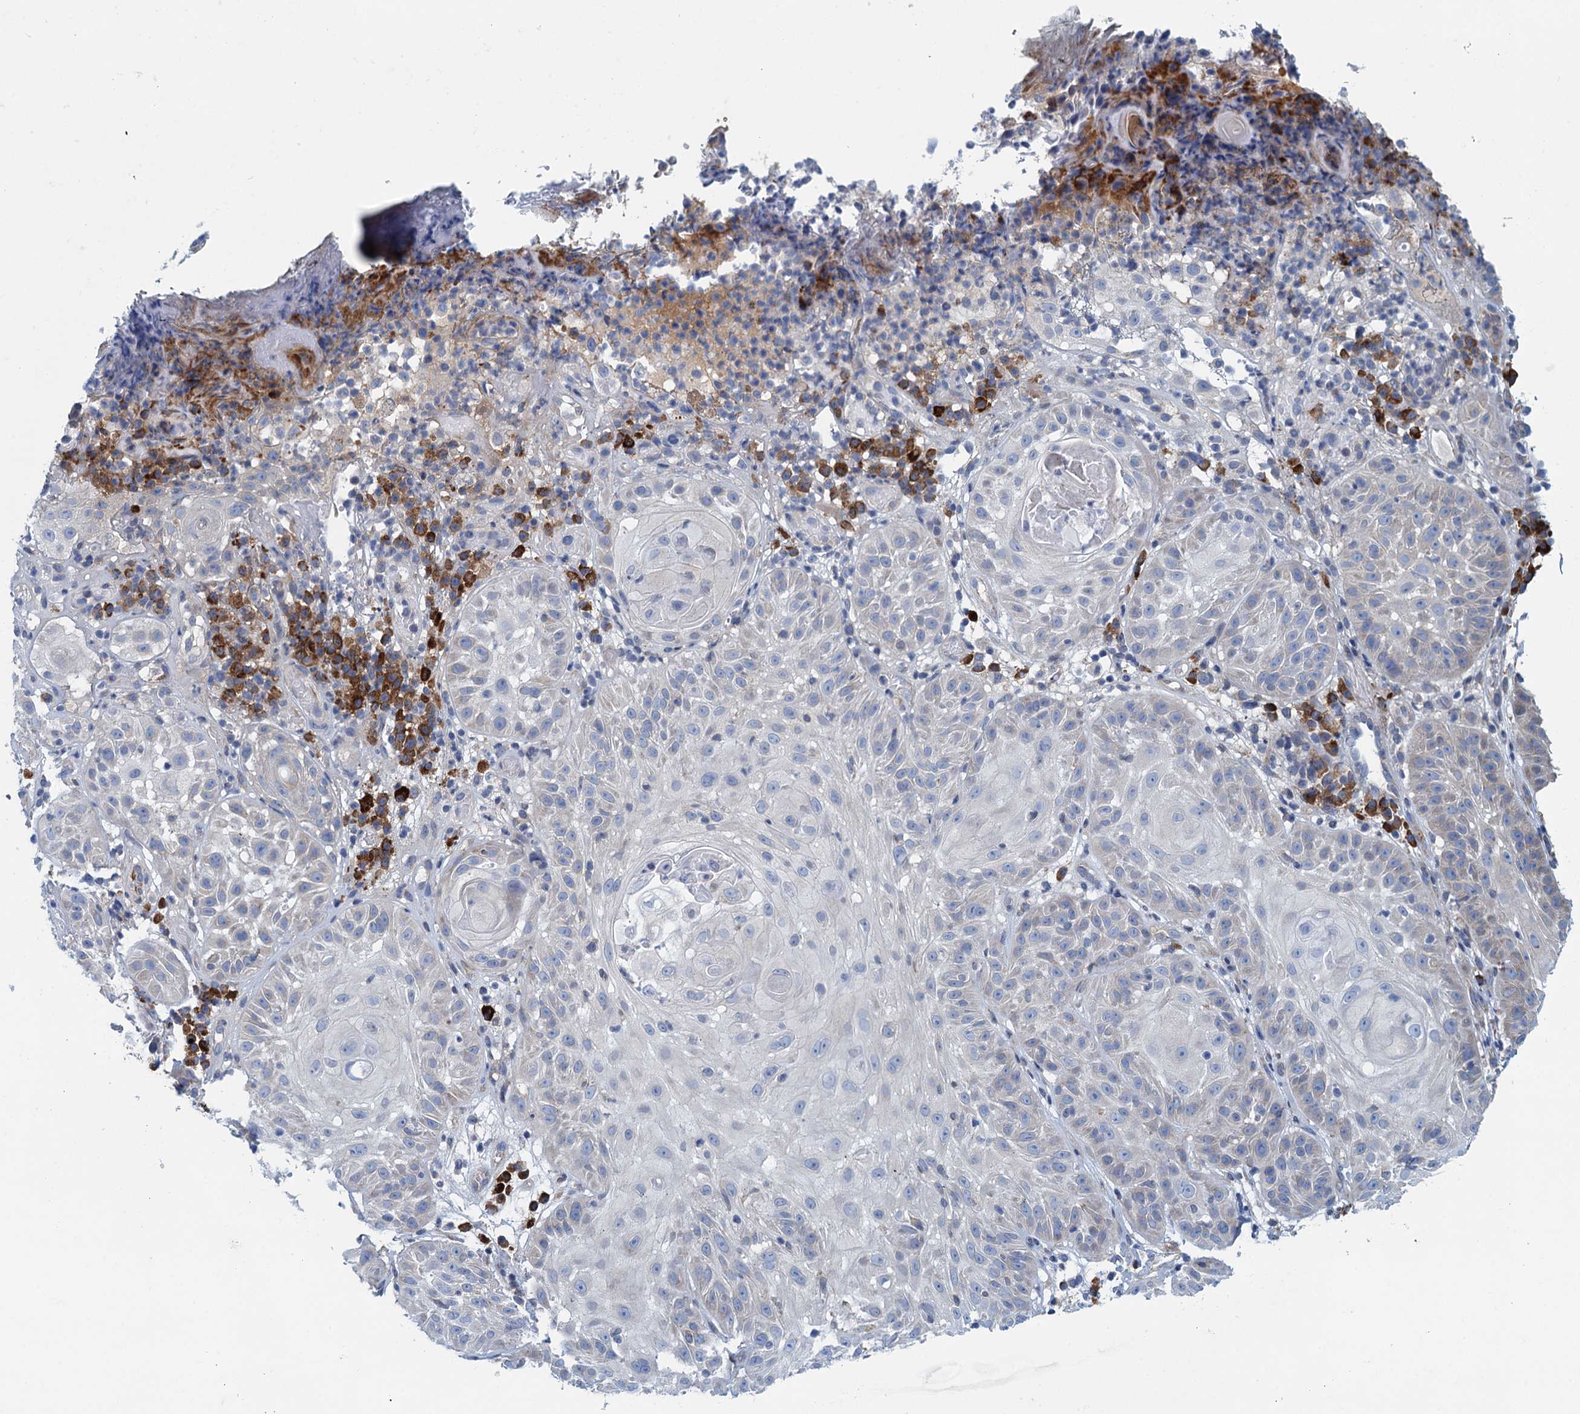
{"staining": {"intensity": "negative", "quantity": "none", "location": "none"}, "tissue": "skin cancer", "cell_type": "Tumor cells", "image_type": "cancer", "snomed": [{"axis": "morphology", "description": "Normal tissue, NOS"}, {"axis": "morphology", "description": "Basal cell carcinoma"}, {"axis": "topography", "description": "Skin"}], "caption": "Immunohistochemical staining of skin cancer displays no significant positivity in tumor cells.", "gene": "MYDGF", "patient": {"sex": "male", "age": 93}}